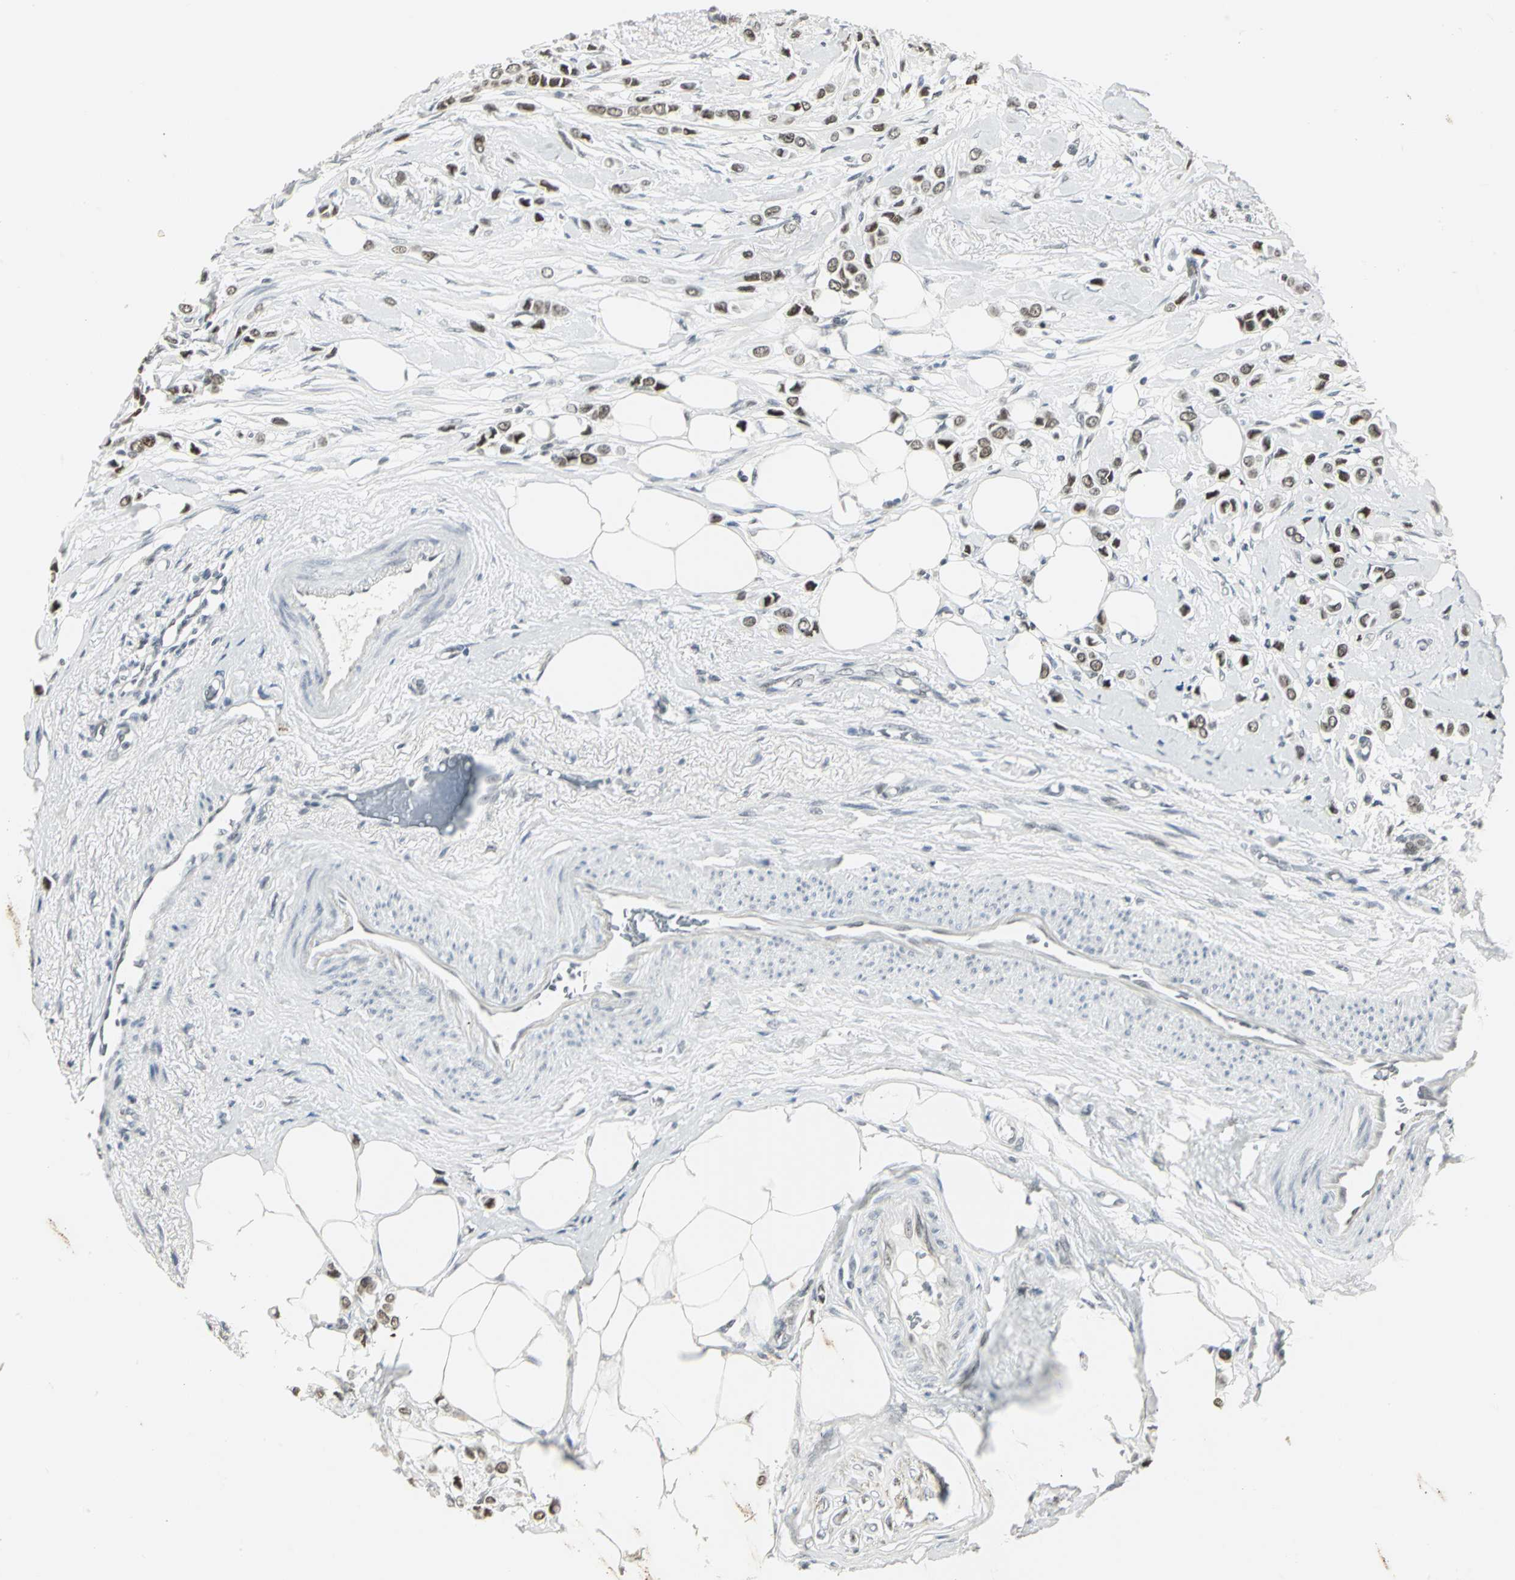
{"staining": {"intensity": "strong", "quantity": ">75%", "location": "nuclear"}, "tissue": "breast cancer", "cell_type": "Tumor cells", "image_type": "cancer", "snomed": [{"axis": "morphology", "description": "Lobular carcinoma"}, {"axis": "topography", "description": "Breast"}], "caption": "Strong nuclear staining is identified in about >75% of tumor cells in breast cancer.", "gene": "CBX3", "patient": {"sex": "female", "age": 51}}